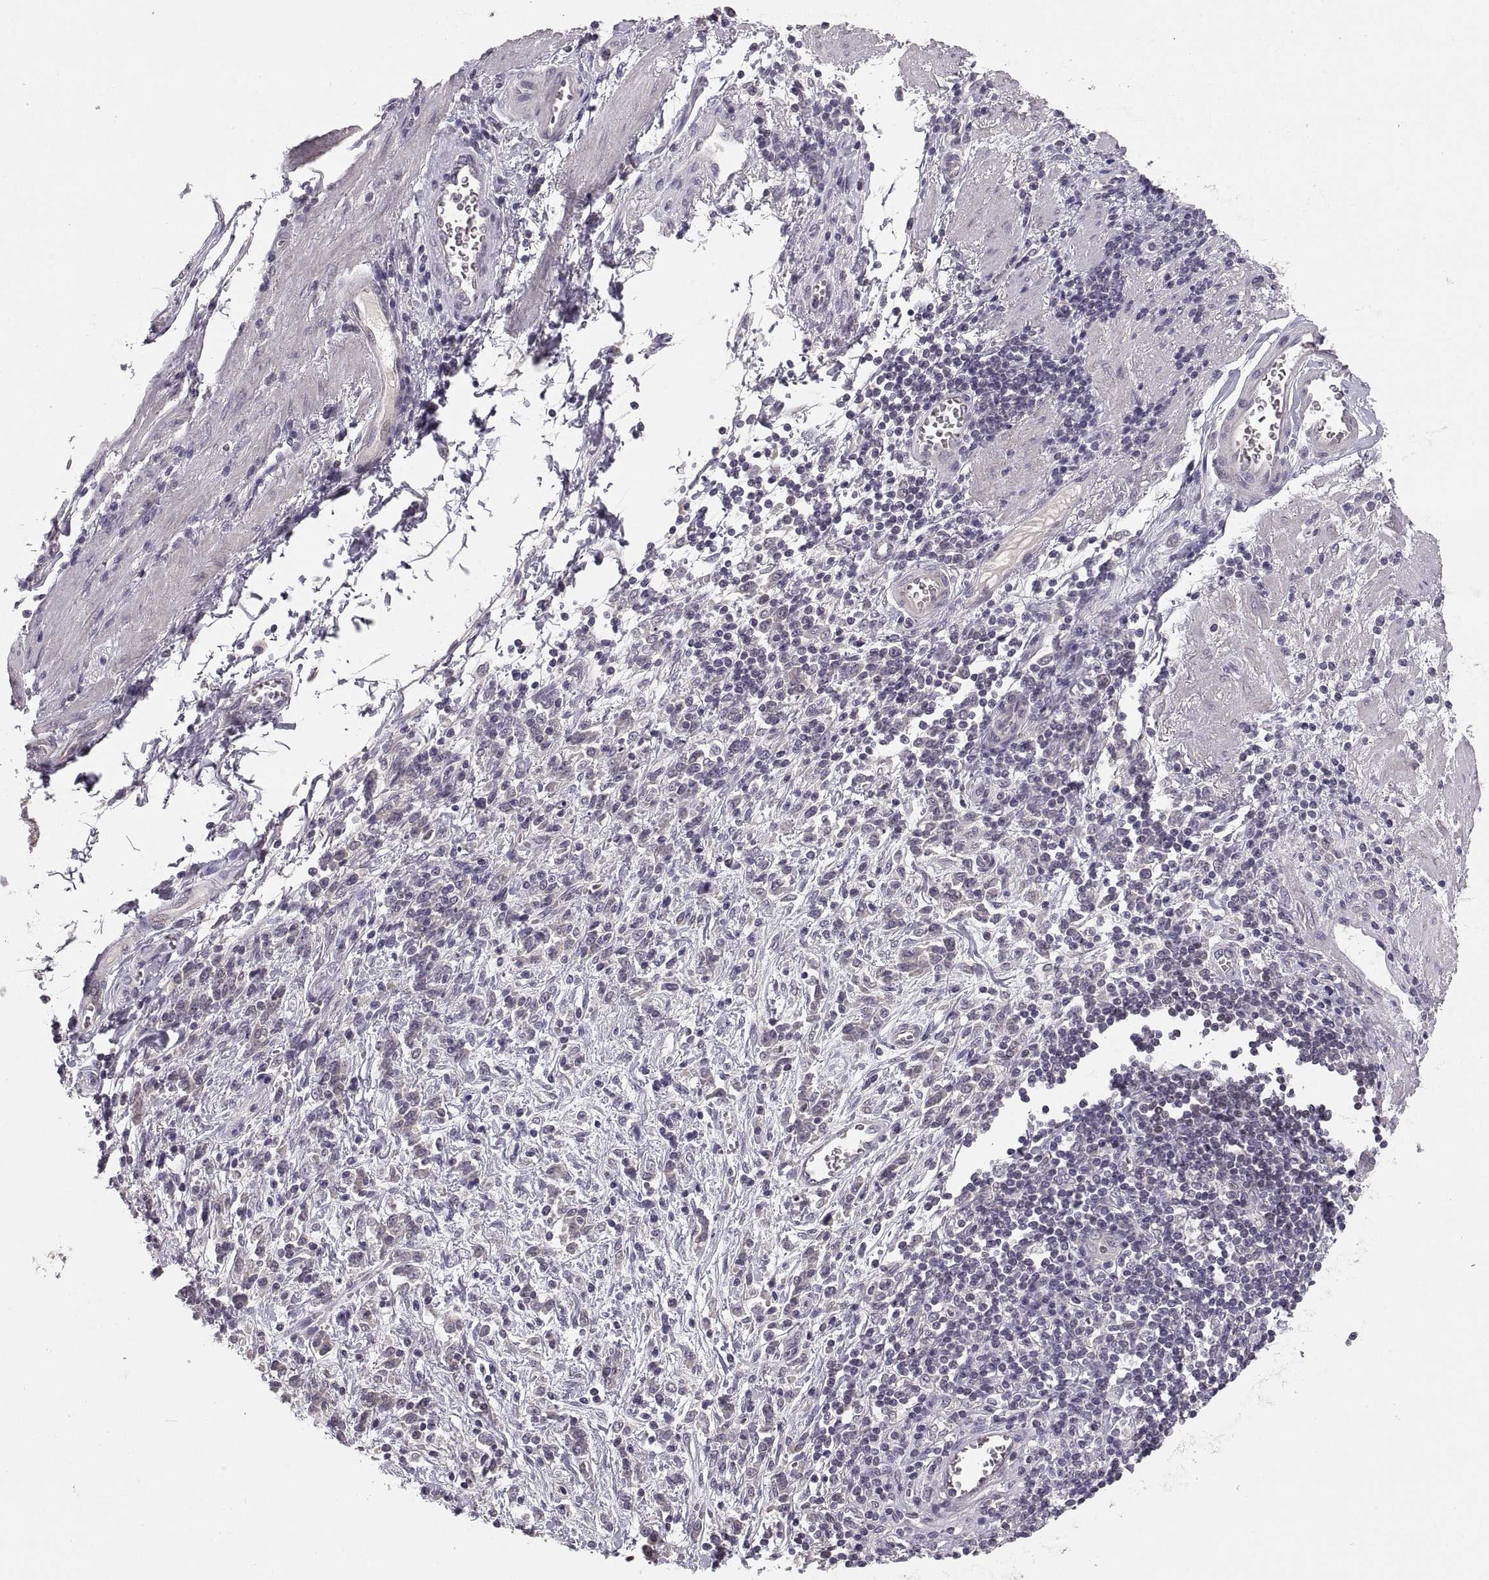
{"staining": {"intensity": "negative", "quantity": "none", "location": "none"}, "tissue": "stomach cancer", "cell_type": "Tumor cells", "image_type": "cancer", "snomed": [{"axis": "morphology", "description": "Adenocarcinoma, NOS"}, {"axis": "topography", "description": "Stomach"}], "caption": "DAB immunohistochemical staining of human adenocarcinoma (stomach) exhibits no significant positivity in tumor cells.", "gene": "PAX2", "patient": {"sex": "female", "age": 57}}